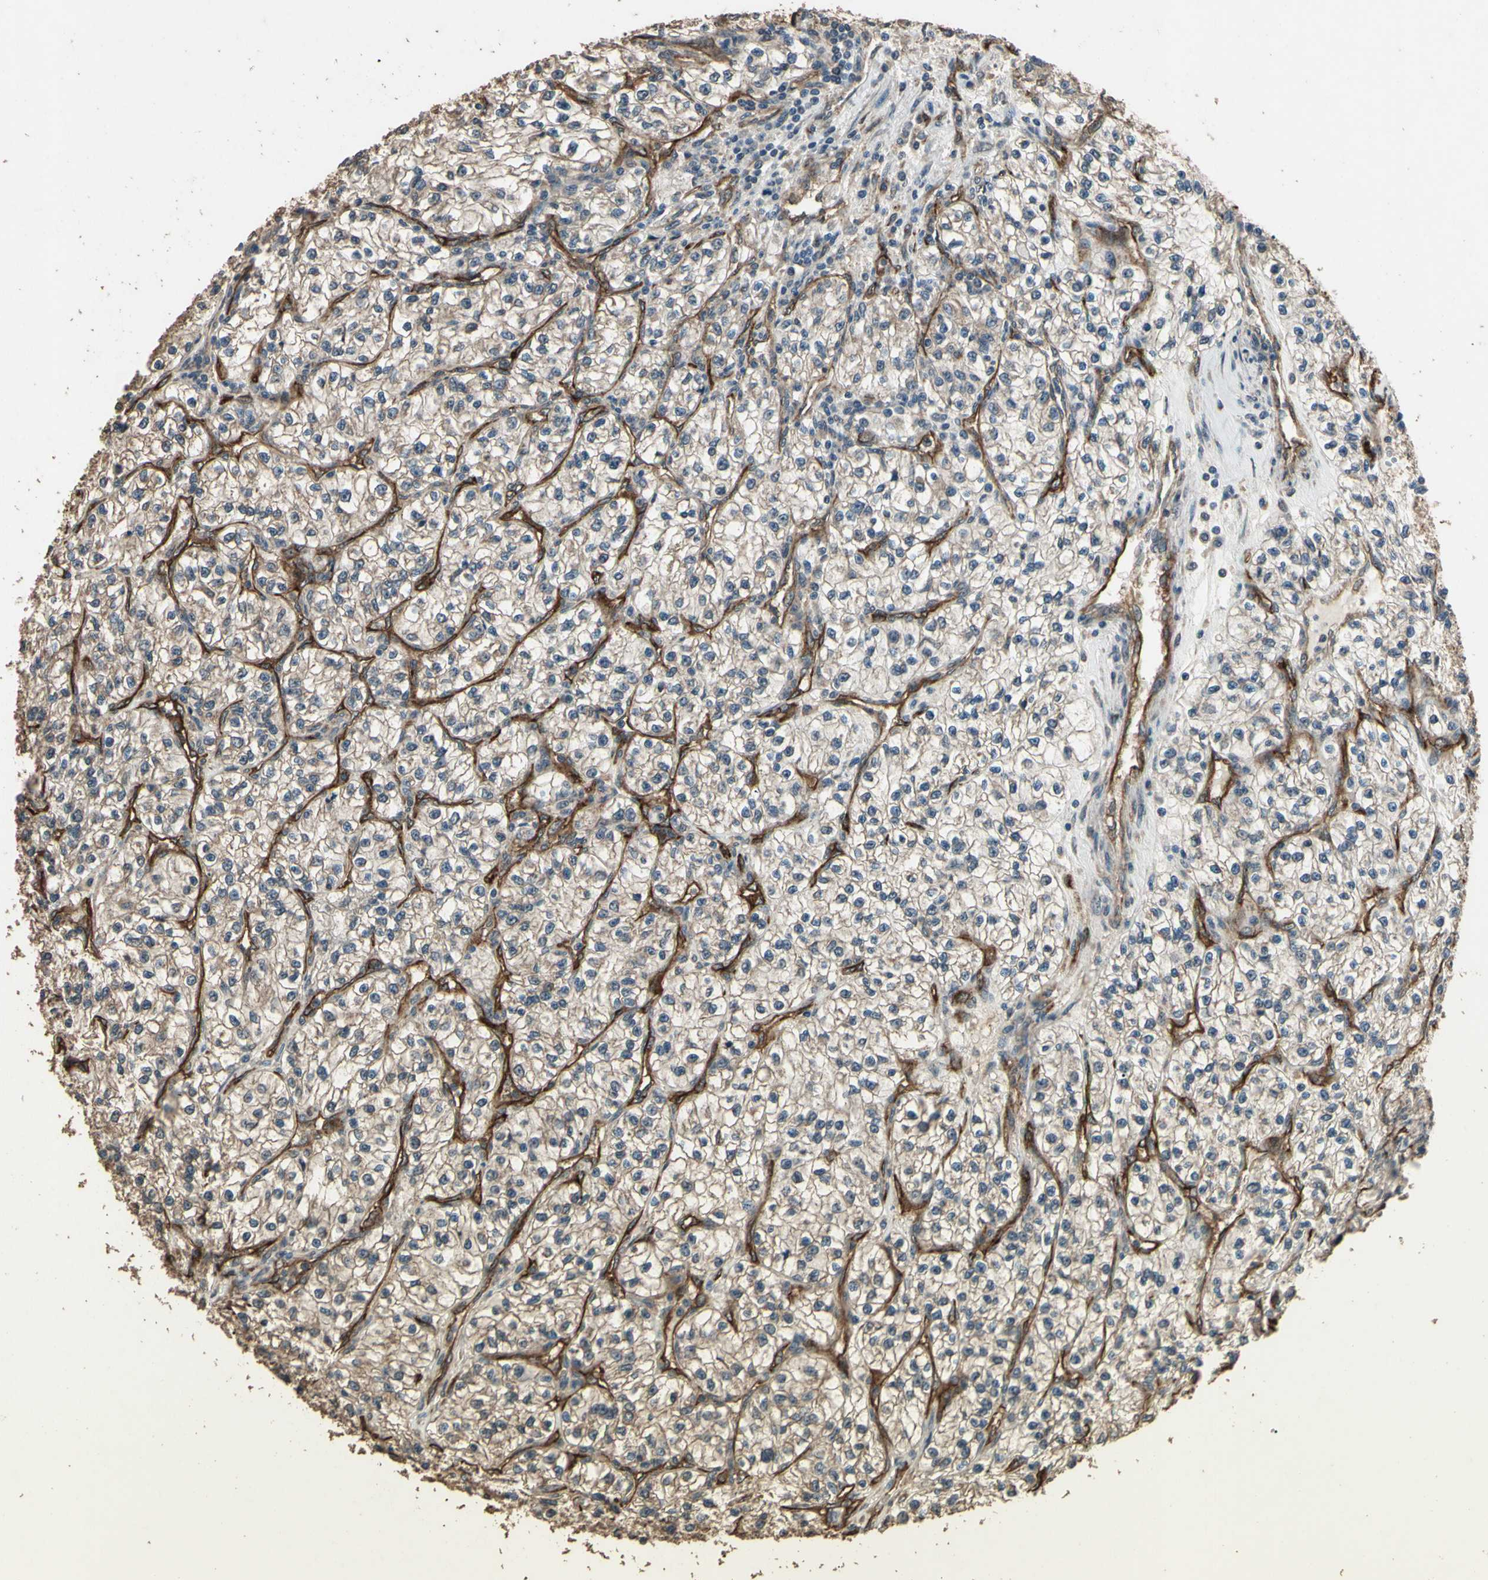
{"staining": {"intensity": "weak", "quantity": ">75%", "location": "cytoplasmic/membranous"}, "tissue": "renal cancer", "cell_type": "Tumor cells", "image_type": "cancer", "snomed": [{"axis": "morphology", "description": "Adenocarcinoma, NOS"}, {"axis": "topography", "description": "Kidney"}], "caption": "Renal cancer was stained to show a protein in brown. There is low levels of weak cytoplasmic/membranous positivity in approximately >75% of tumor cells.", "gene": "TSPO", "patient": {"sex": "female", "age": 57}}